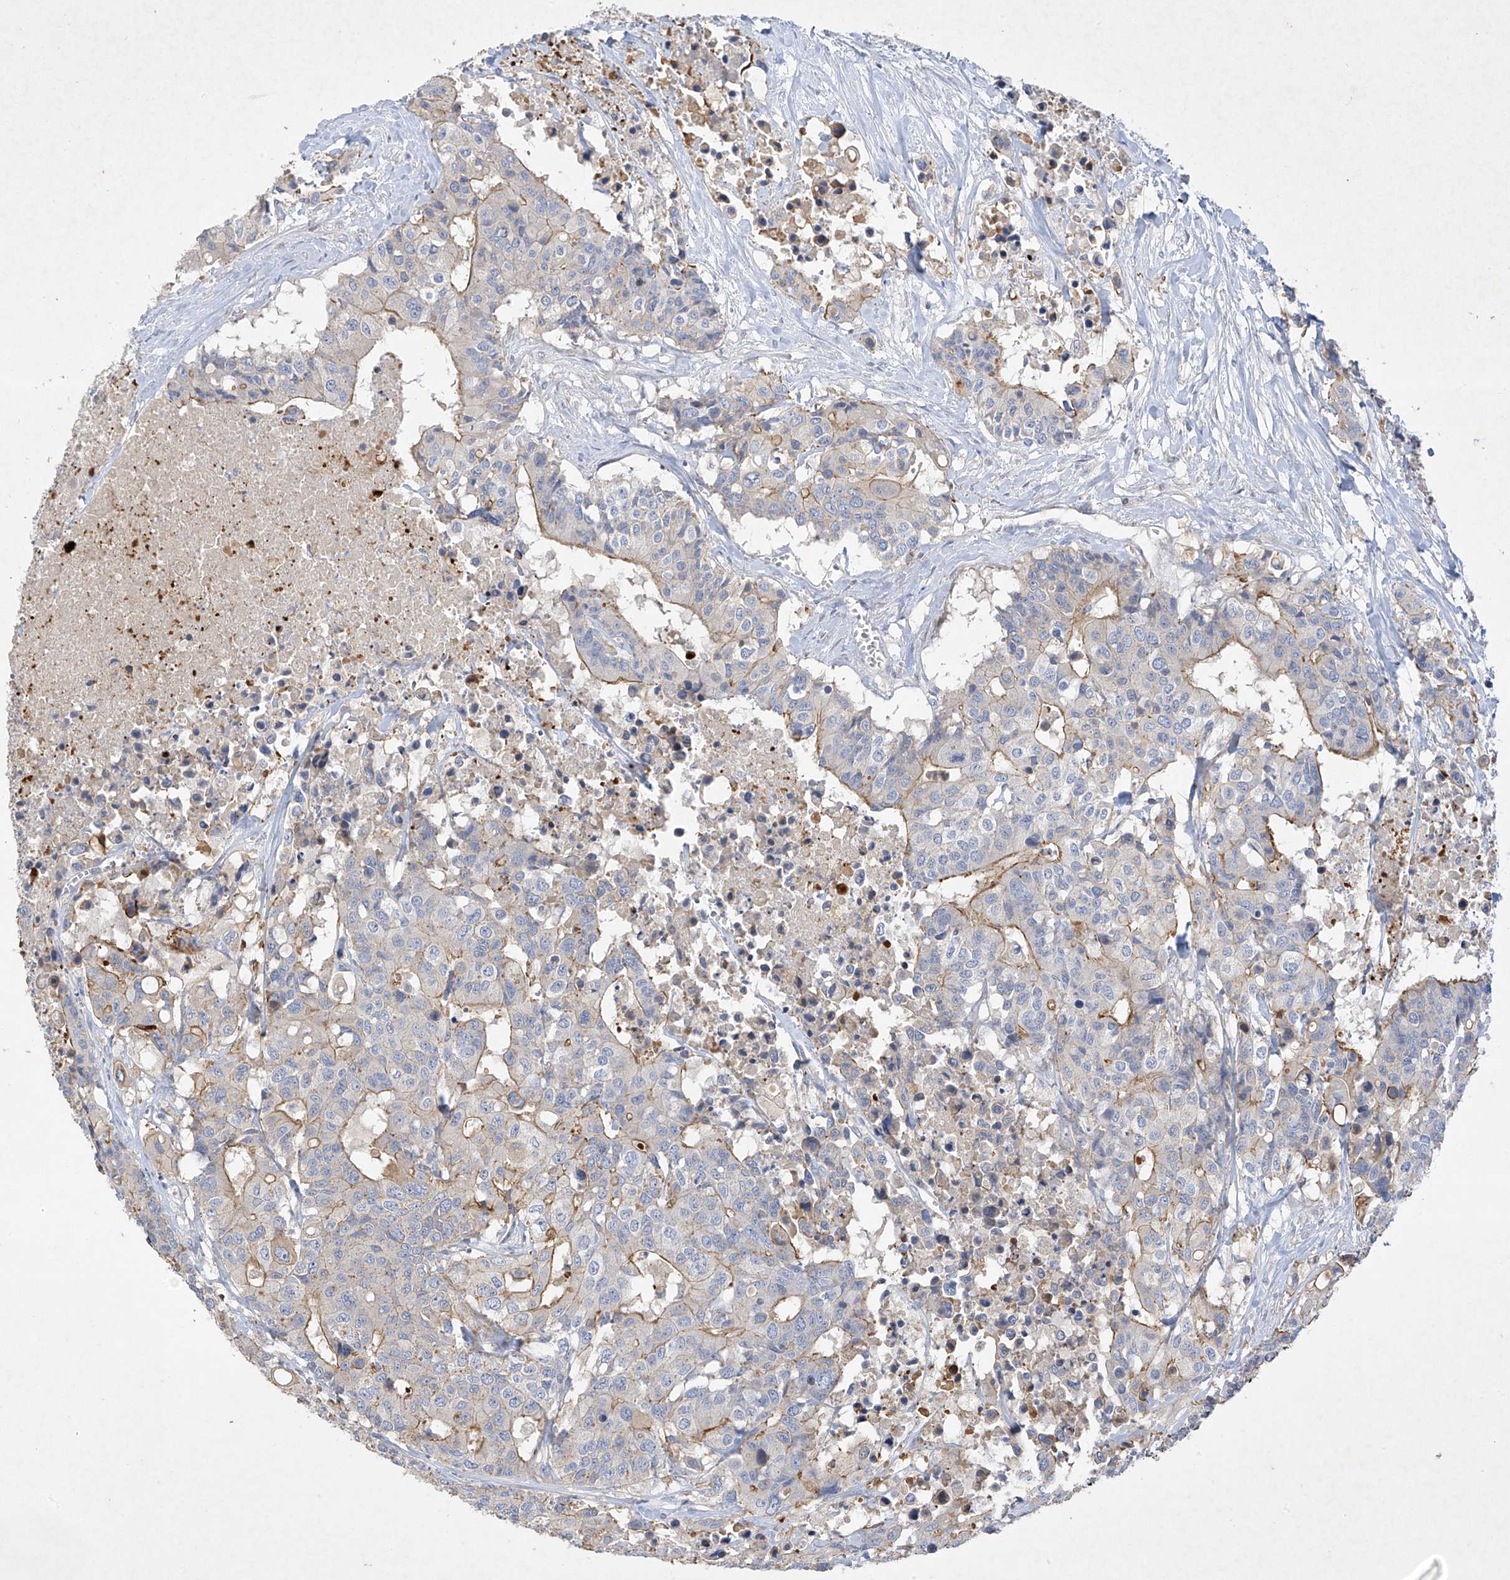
{"staining": {"intensity": "moderate", "quantity": "25%-75%", "location": "cytoplasmic/membranous"}, "tissue": "colorectal cancer", "cell_type": "Tumor cells", "image_type": "cancer", "snomed": [{"axis": "morphology", "description": "Adenocarcinoma, NOS"}, {"axis": "topography", "description": "Colon"}], "caption": "This photomicrograph reveals adenocarcinoma (colorectal) stained with IHC to label a protein in brown. The cytoplasmic/membranous of tumor cells show moderate positivity for the protein. Nuclei are counter-stained blue.", "gene": "PRSS12", "patient": {"sex": "male", "age": 77}}